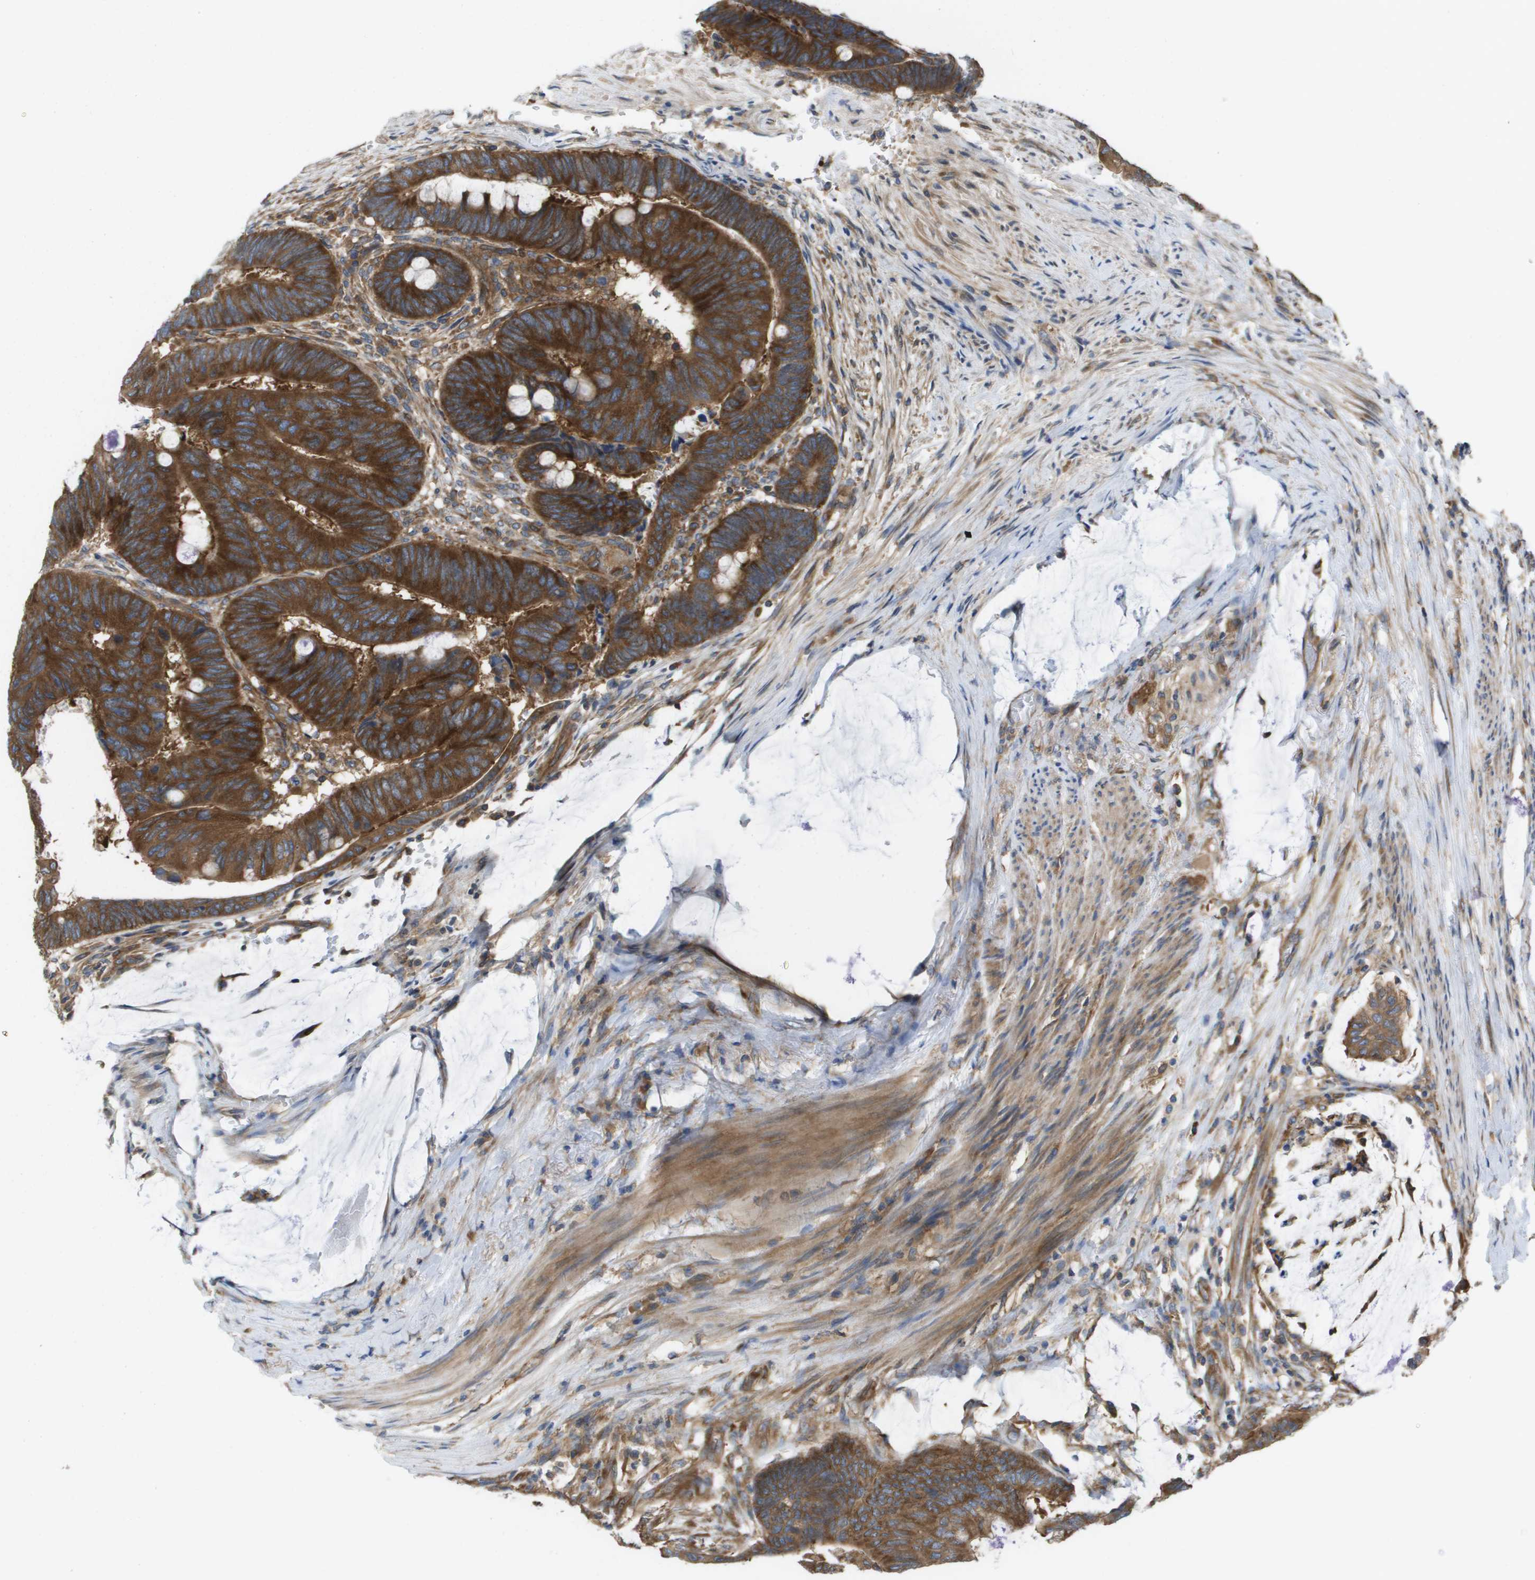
{"staining": {"intensity": "strong", "quantity": ">75%", "location": "cytoplasmic/membranous"}, "tissue": "colorectal cancer", "cell_type": "Tumor cells", "image_type": "cancer", "snomed": [{"axis": "morphology", "description": "Normal tissue, NOS"}, {"axis": "morphology", "description": "Adenocarcinoma, NOS"}, {"axis": "topography", "description": "Rectum"}], "caption": "Tumor cells reveal high levels of strong cytoplasmic/membranous expression in approximately >75% of cells in human colorectal adenocarcinoma. The staining was performed using DAB to visualize the protein expression in brown, while the nuclei were stained in blue with hematoxylin (Magnification: 20x).", "gene": "EIF4G2", "patient": {"sex": "male", "age": 92}}